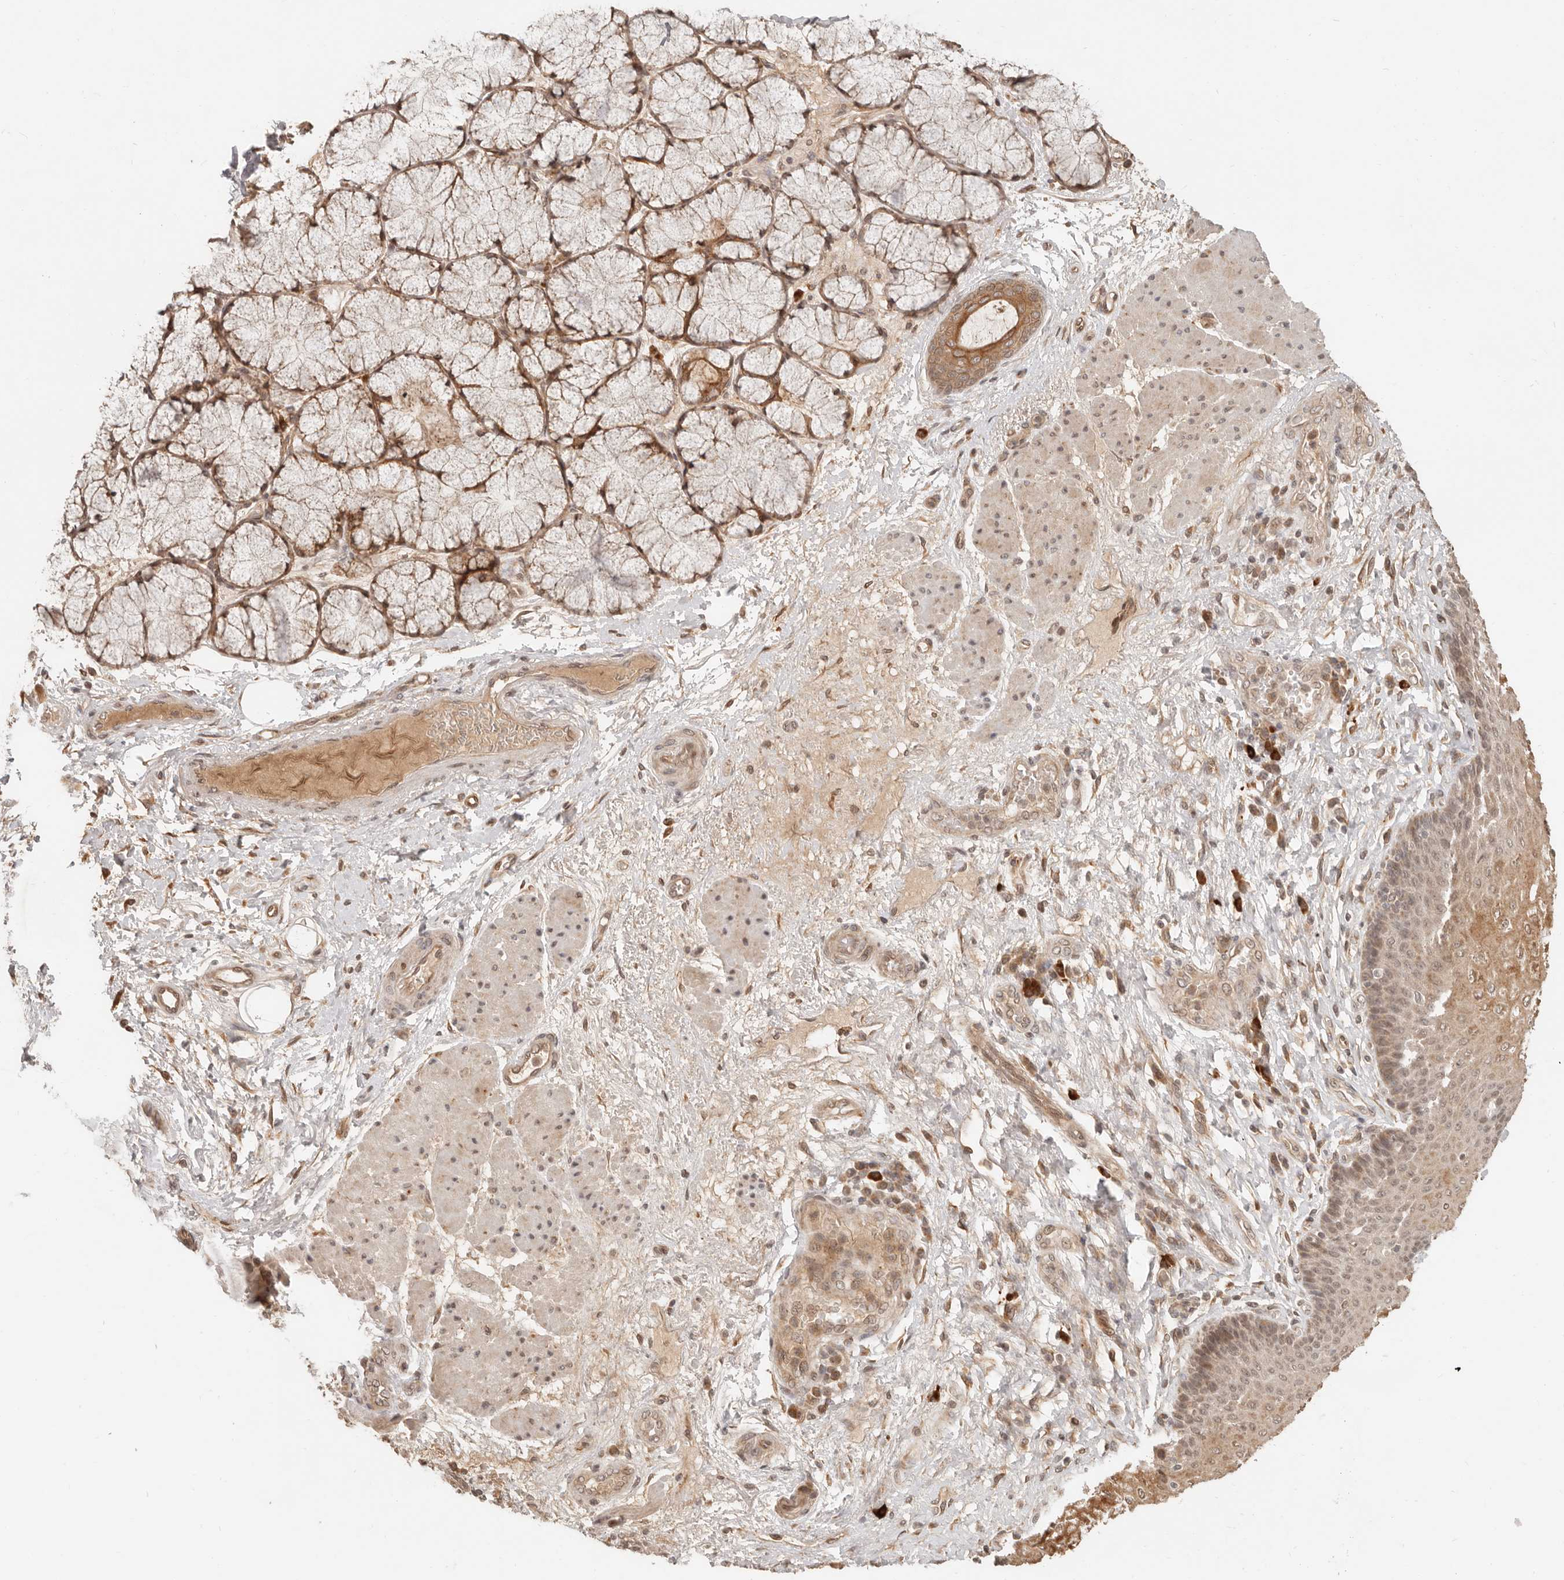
{"staining": {"intensity": "strong", "quantity": "25%-75%", "location": "cytoplasmic/membranous"}, "tissue": "esophagus", "cell_type": "Squamous epithelial cells", "image_type": "normal", "snomed": [{"axis": "morphology", "description": "Normal tissue, NOS"}, {"axis": "topography", "description": "Esophagus"}], "caption": "Human esophagus stained with a brown dye exhibits strong cytoplasmic/membranous positive staining in about 25%-75% of squamous epithelial cells.", "gene": "BAALC", "patient": {"sex": "male", "age": 54}}